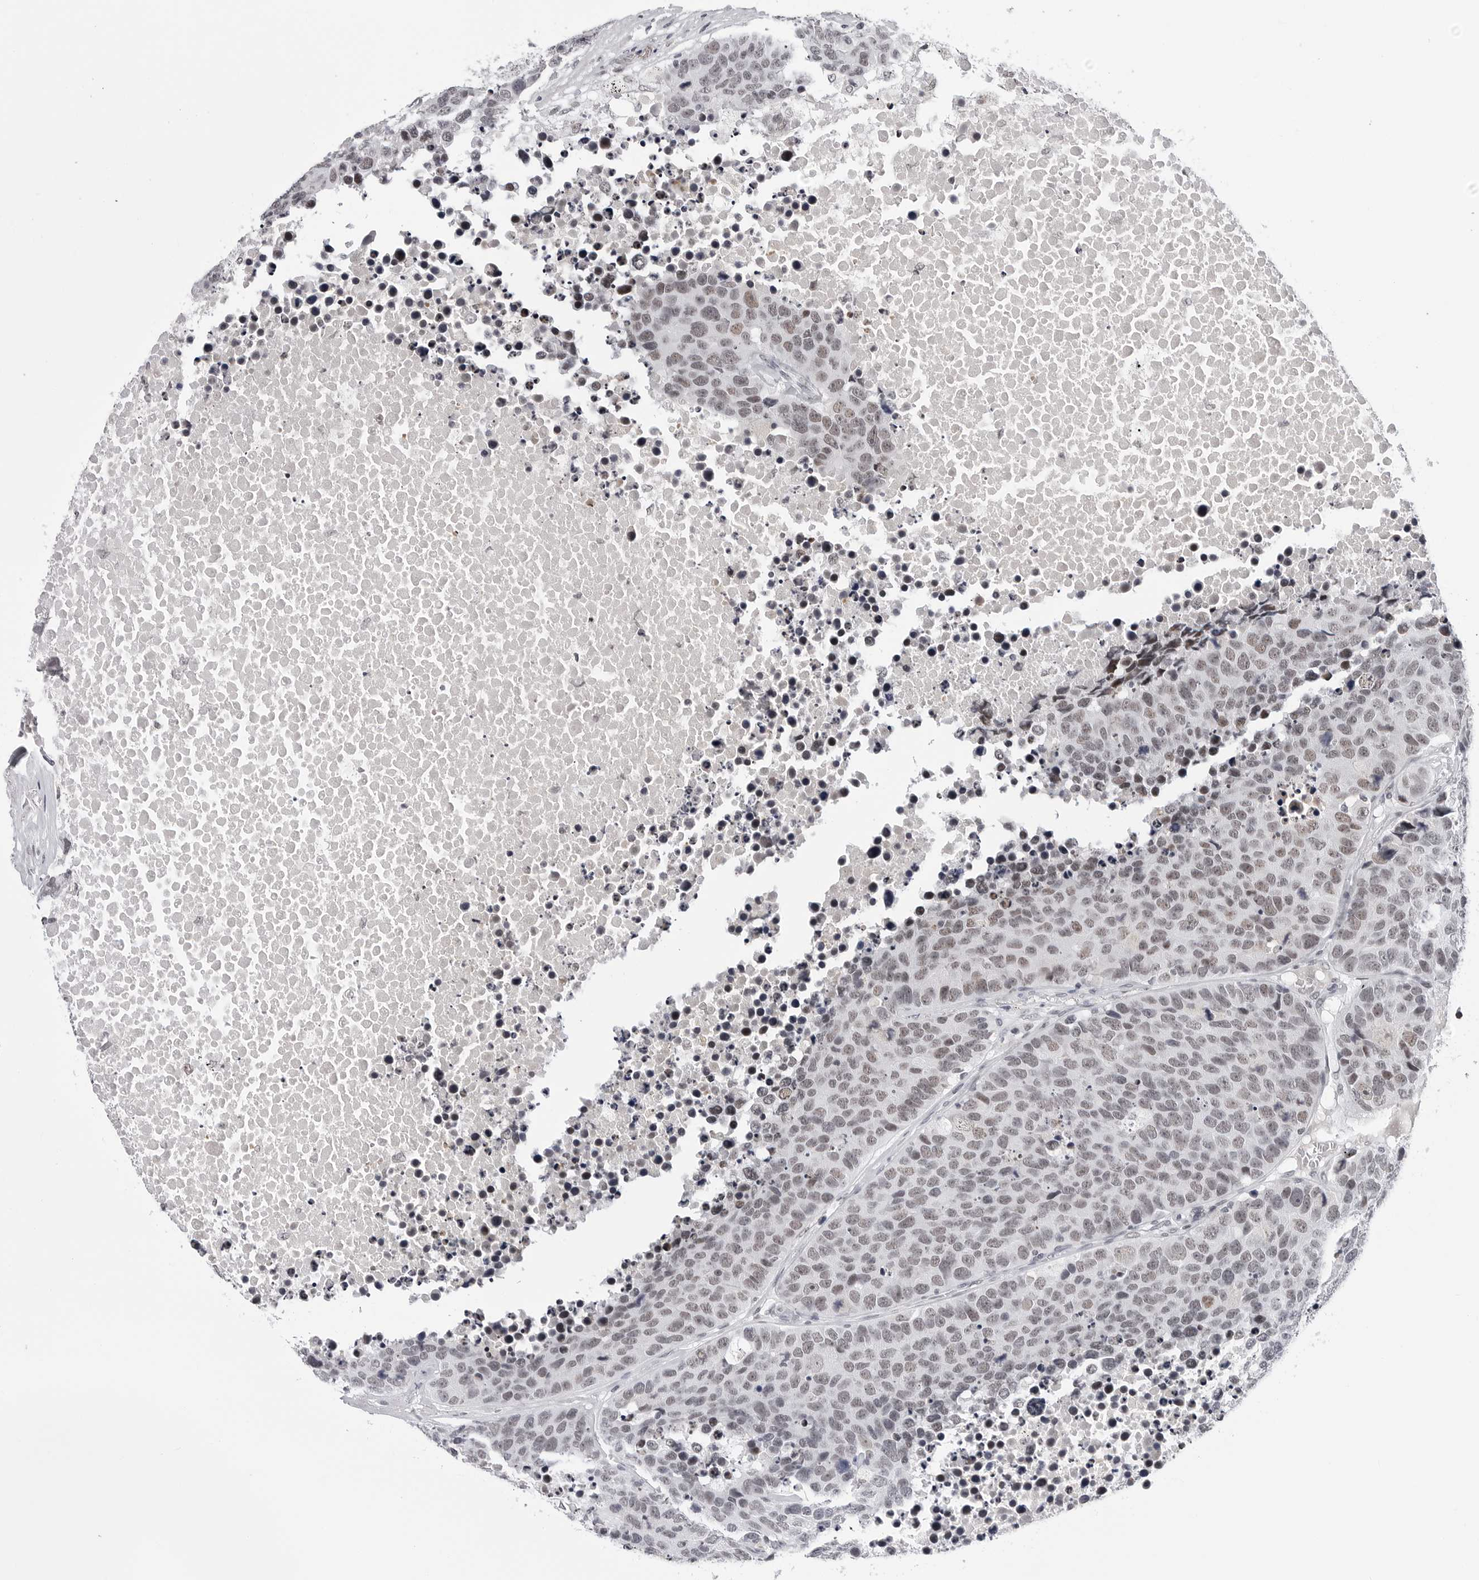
{"staining": {"intensity": "moderate", "quantity": ">75%", "location": "nuclear"}, "tissue": "carcinoid", "cell_type": "Tumor cells", "image_type": "cancer", "snomed": [{"axis": "morphology", "description": "Carcinoid, malignant, NOS"}, {"axis": "topography", "description": "Lung"}], "caption": "A micrograph of human malignant carcinoid stained for a protein reveals moderate nuclear brown staining in tumor cells.", "gene": "SF3B4", "patient": {"sex": "male", "age": 60}}